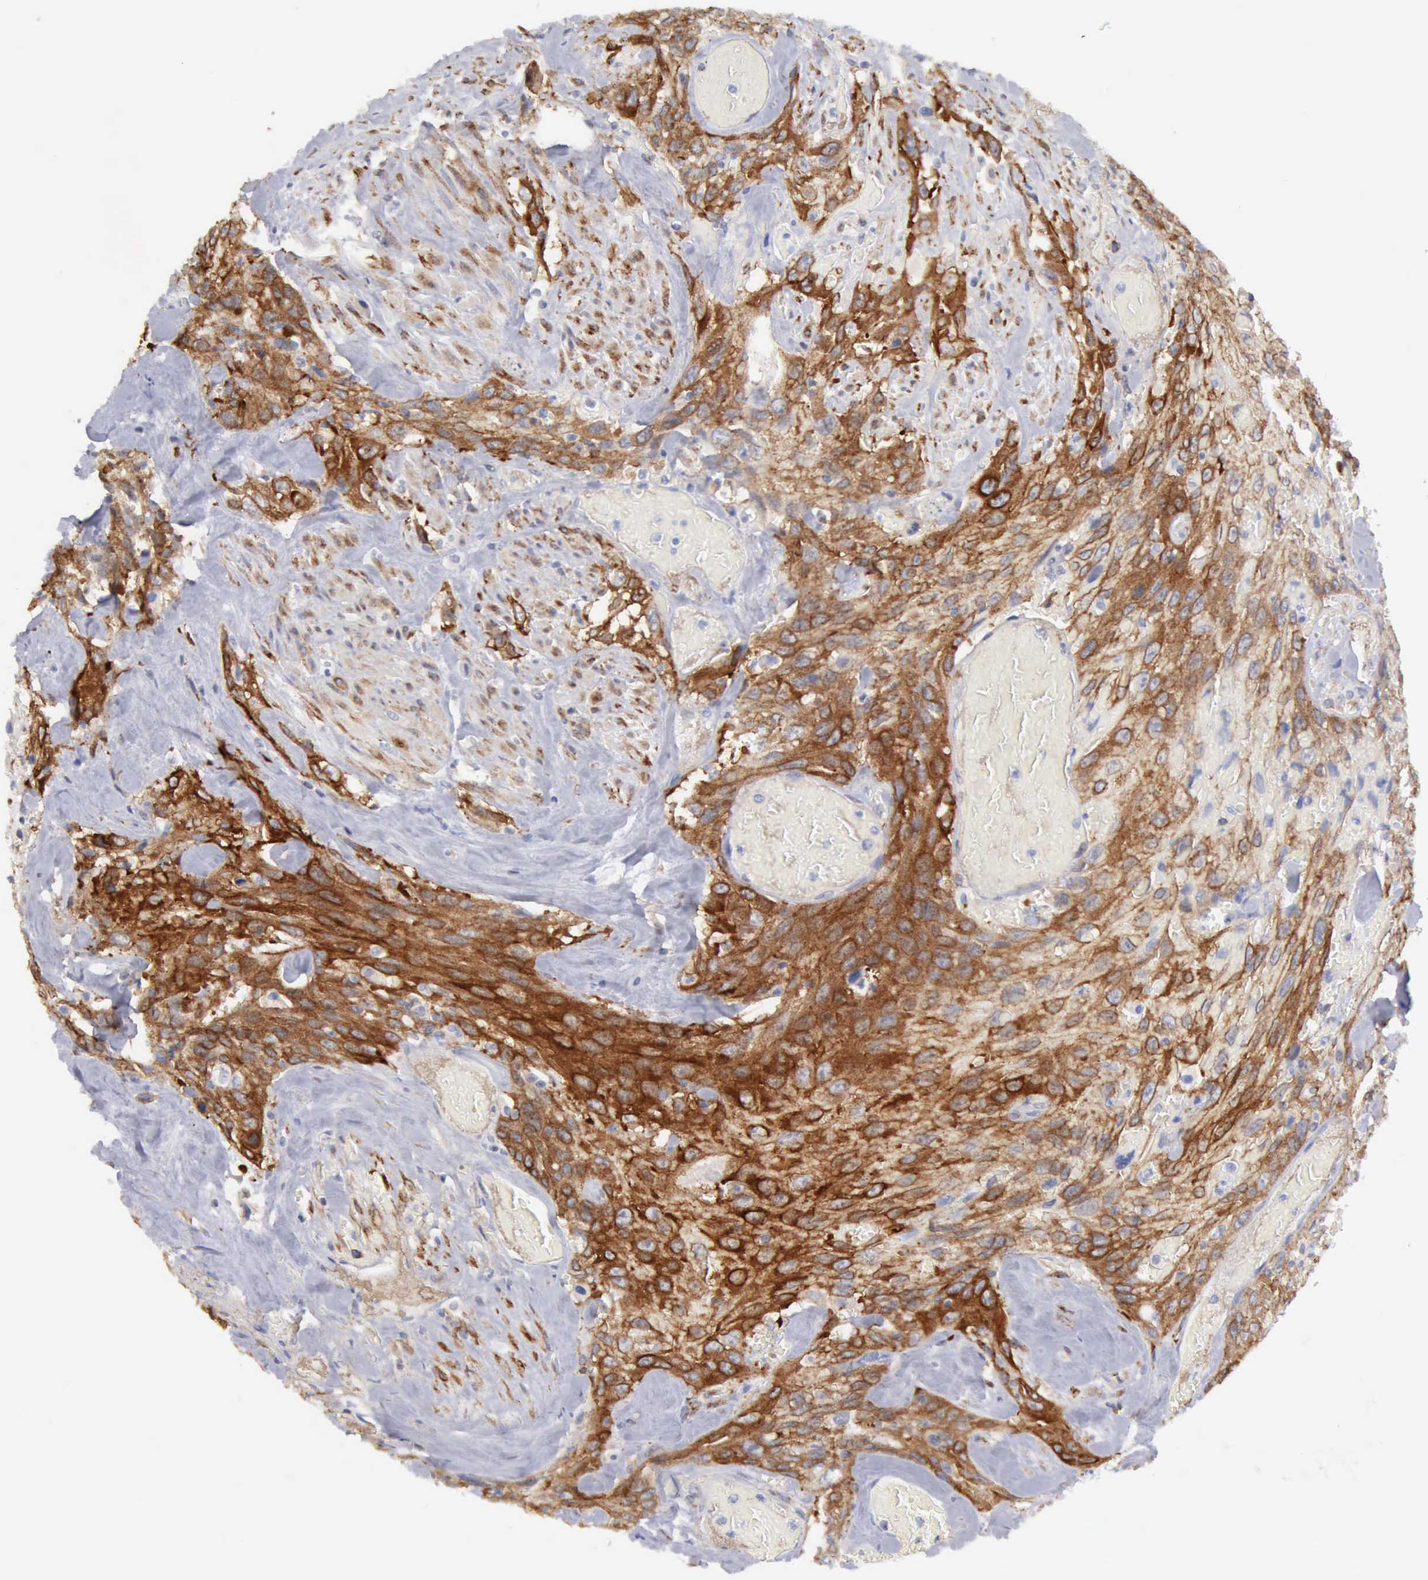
{"staining": {"intensity": "moderate", "quantity": ">75%", "location": "cytoplasmic/membranous"}, "tissue": "urothelial cancer", "cell_type": "Tumor cells", "image_type": "cancer", "snomed": [{"axis": "morphology", "description": "Urothelial carcinoma, High grade"}, {"axis": "topography", "description": "Urinary bladder"}], "caption": "Immunohistochemical staining of human high-grade urothelial carcinoma demonstrates medium levels of moderate cytoplasmic/membranous protein positivity in approximately >75% of tumor cells.", "gene": "TFRC", "patient": {"sex": "female", "age": 84}}